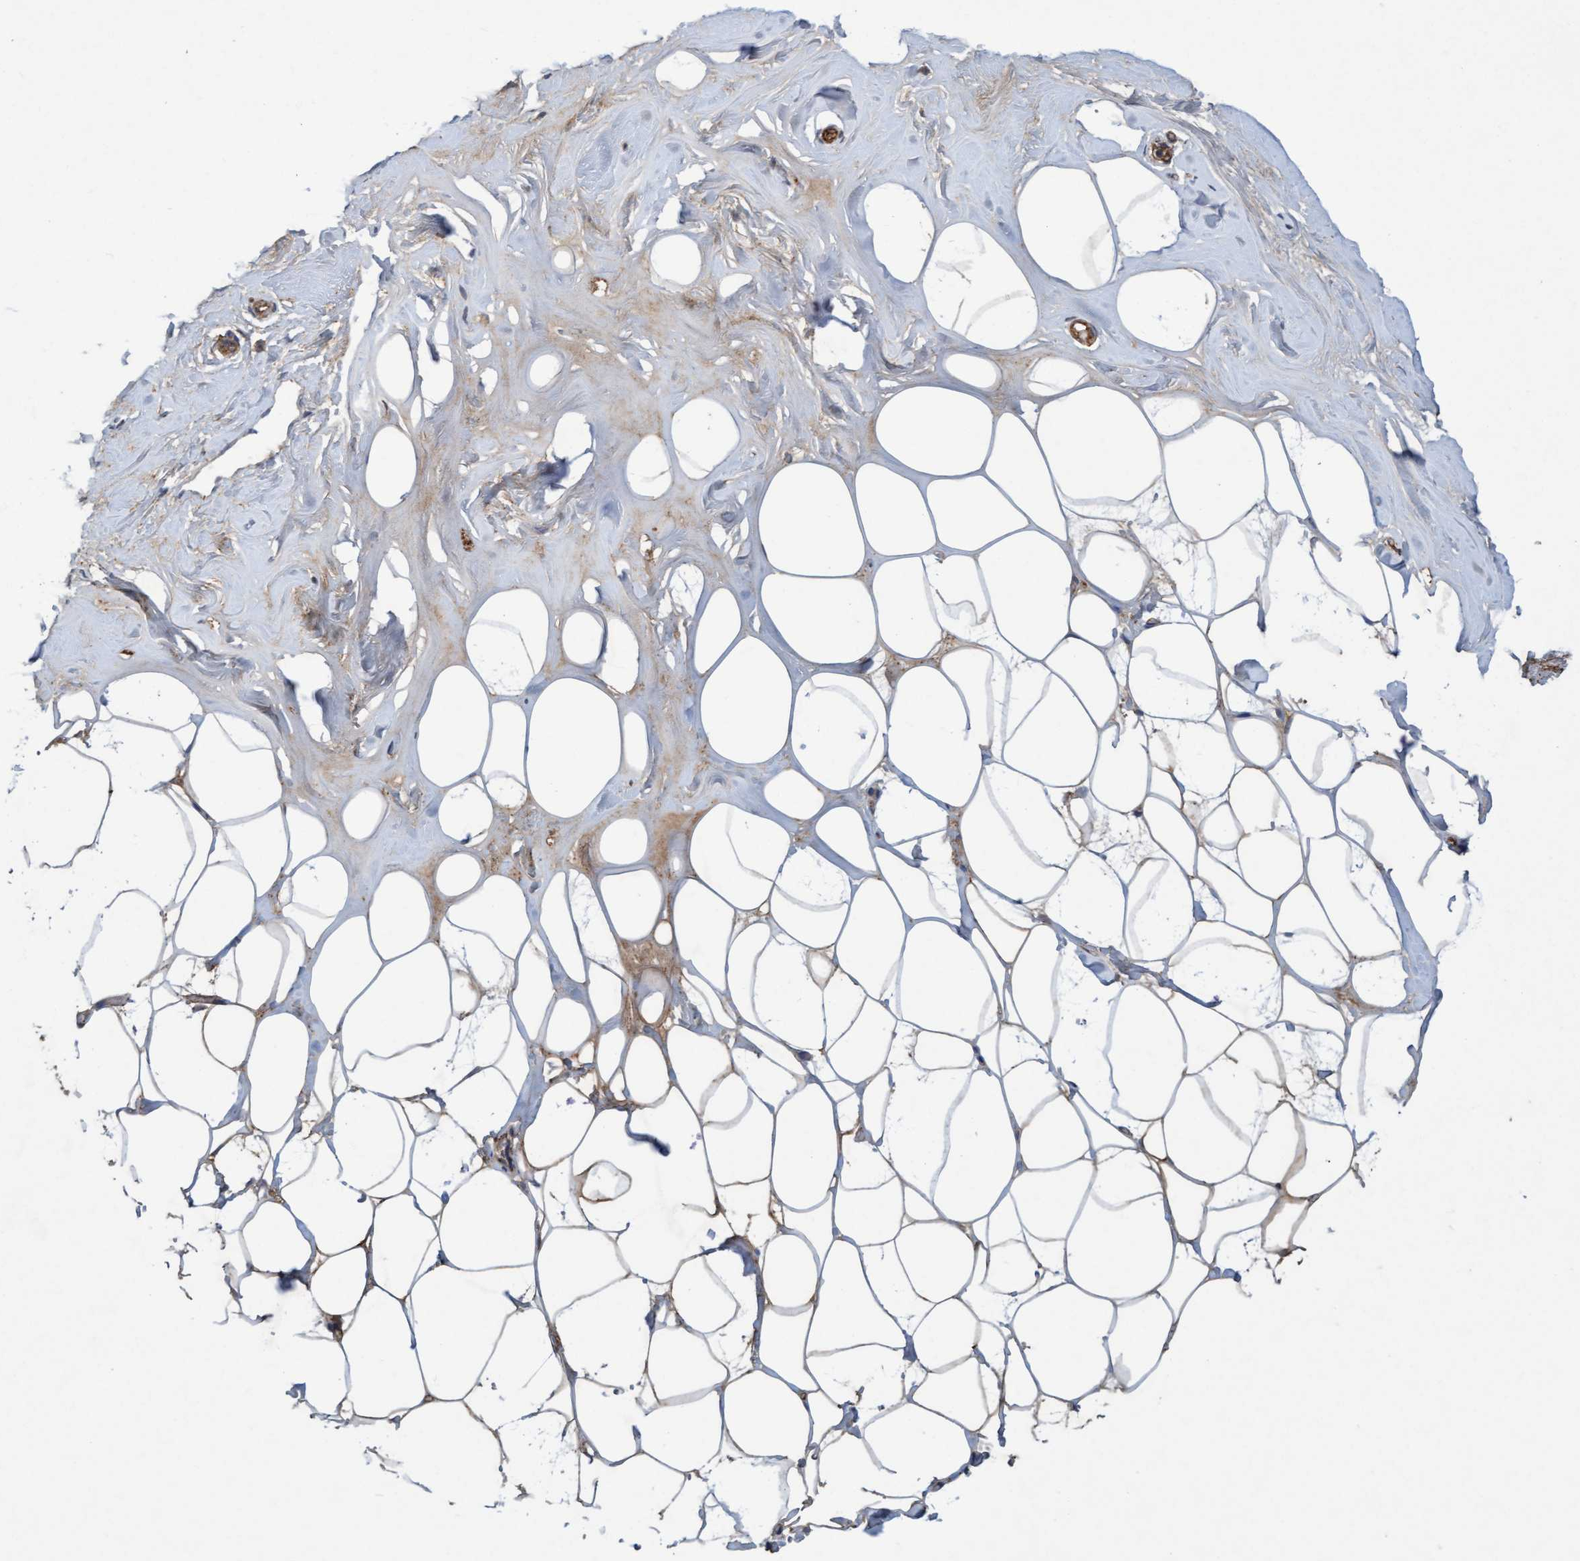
{"staining": {"intensity": "moderate", "quantity": ">75%", "location": "cytoplasmic/membranous"}, "tissue": "adipose tissue", "cell_type": "Adipocytes", "image_type": "normal", "snomed": [{"axis": "morphology", "description": "Normal tissue, NOS"}, {"axis": "morphology", "description": "Fibrosis, NOS"}, {"axis": "topography", "description": "Breast"}, {"axis": "topography", "description": "Adipose tissue"}], "caption": "Immunohistochemical staining of normal human adipose tissue exhibits >75% levels of moderate cytoplasmic/membranous protein staining in about >75% of adipocytes.", "gene": "DDHD2", "patient": {"sex": "female", "age": 39}}